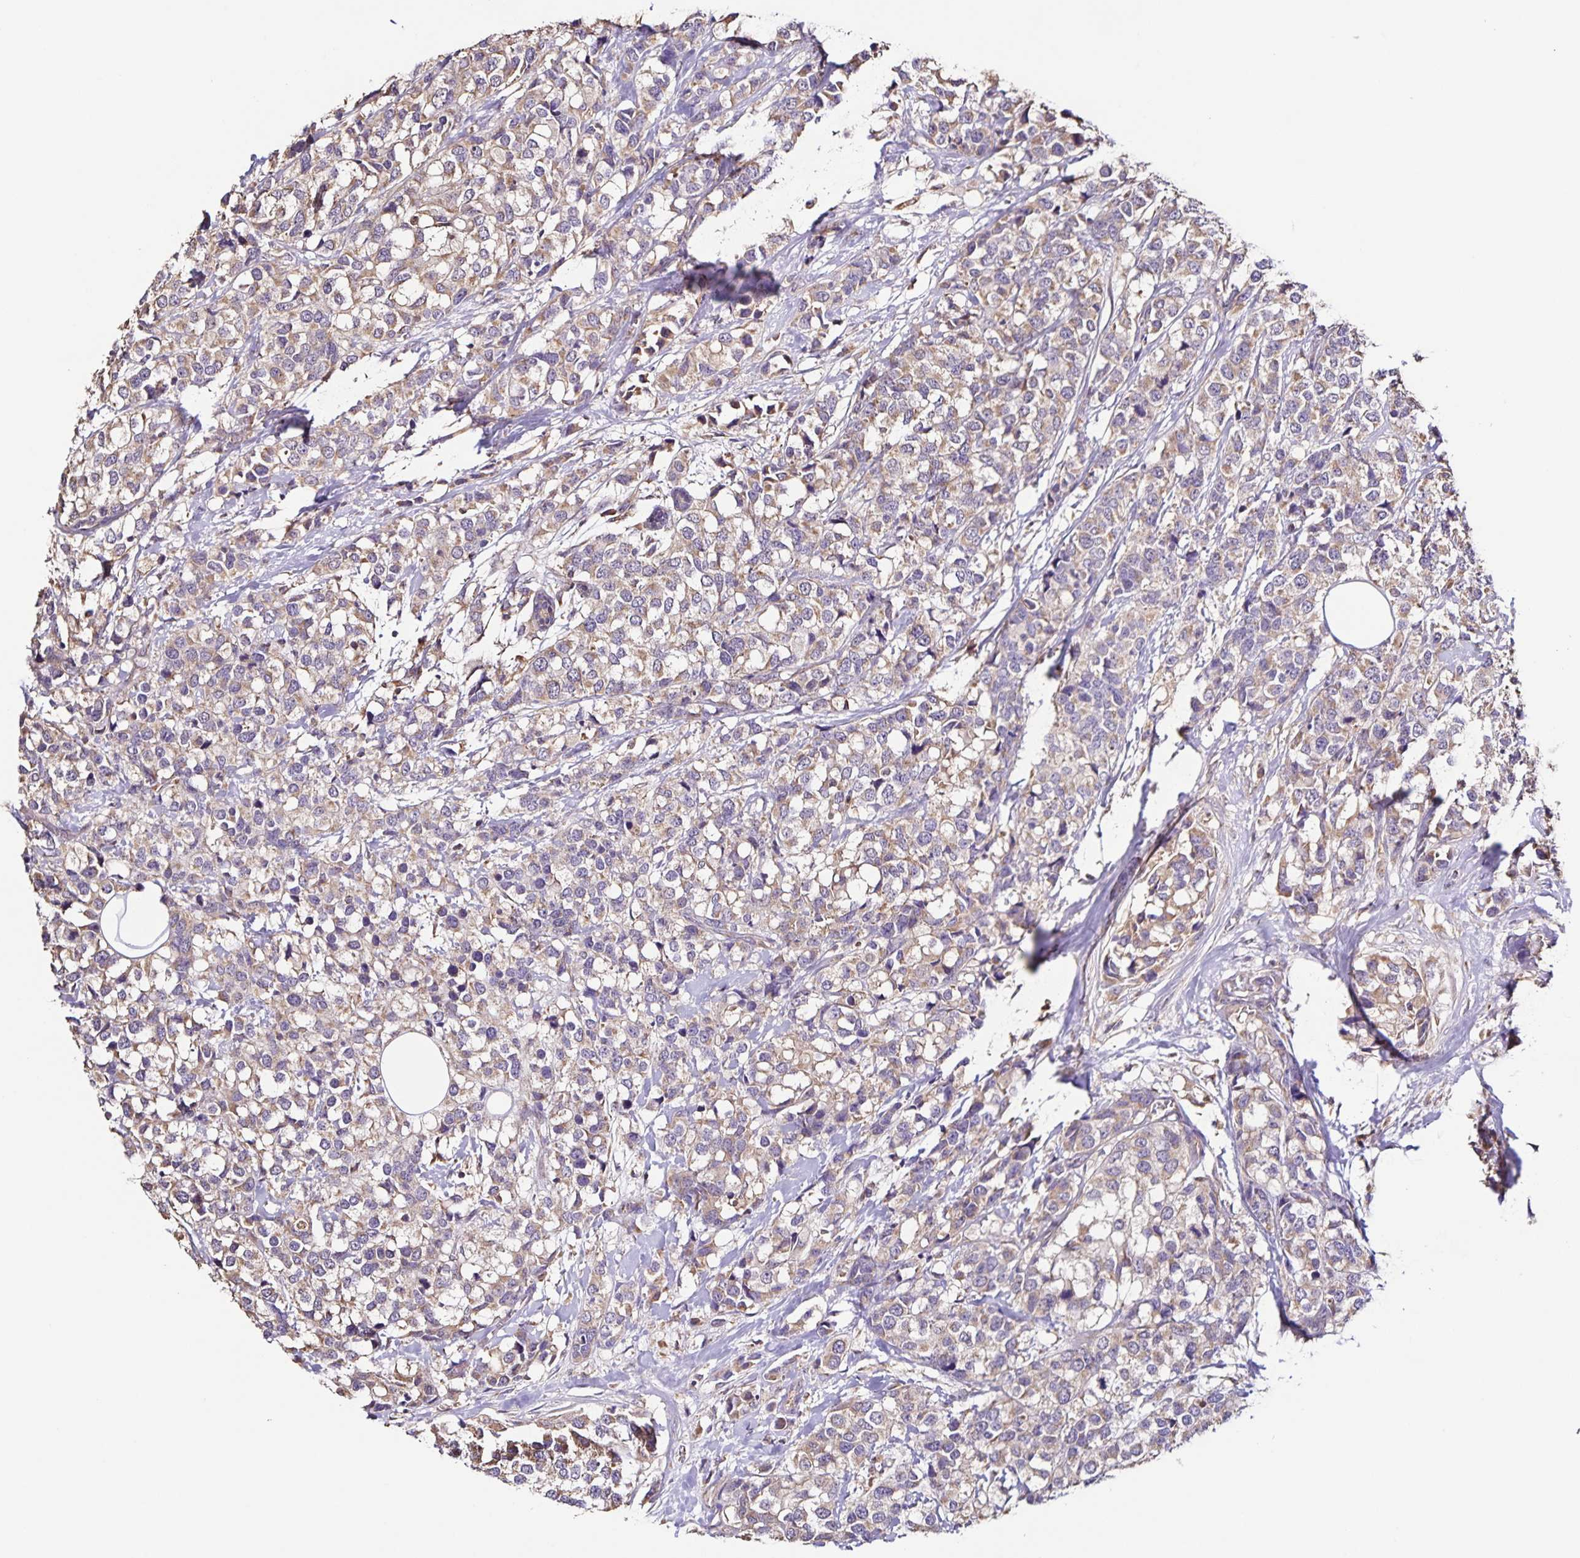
{"staining": {"intensity": "weak", "quantity": ">75%", "location": "cytoplasmic/membranous"}, "tissue": "breast cancer", "cell_type": "Tumor cells", "image_type": "cancer", "snomed": [{"axis": "morphology", "description": "Lobular carcinoma"}, {"axis": "topography", "description": "Breast"}], "caption": "Tumor cells demonstrate weak cytoplasmic/membranous positivity in about >75% of cells in breast lobular carcinoma.", "gene": "MAN1A1", "patient": {"sex": "female", "age": 59}}